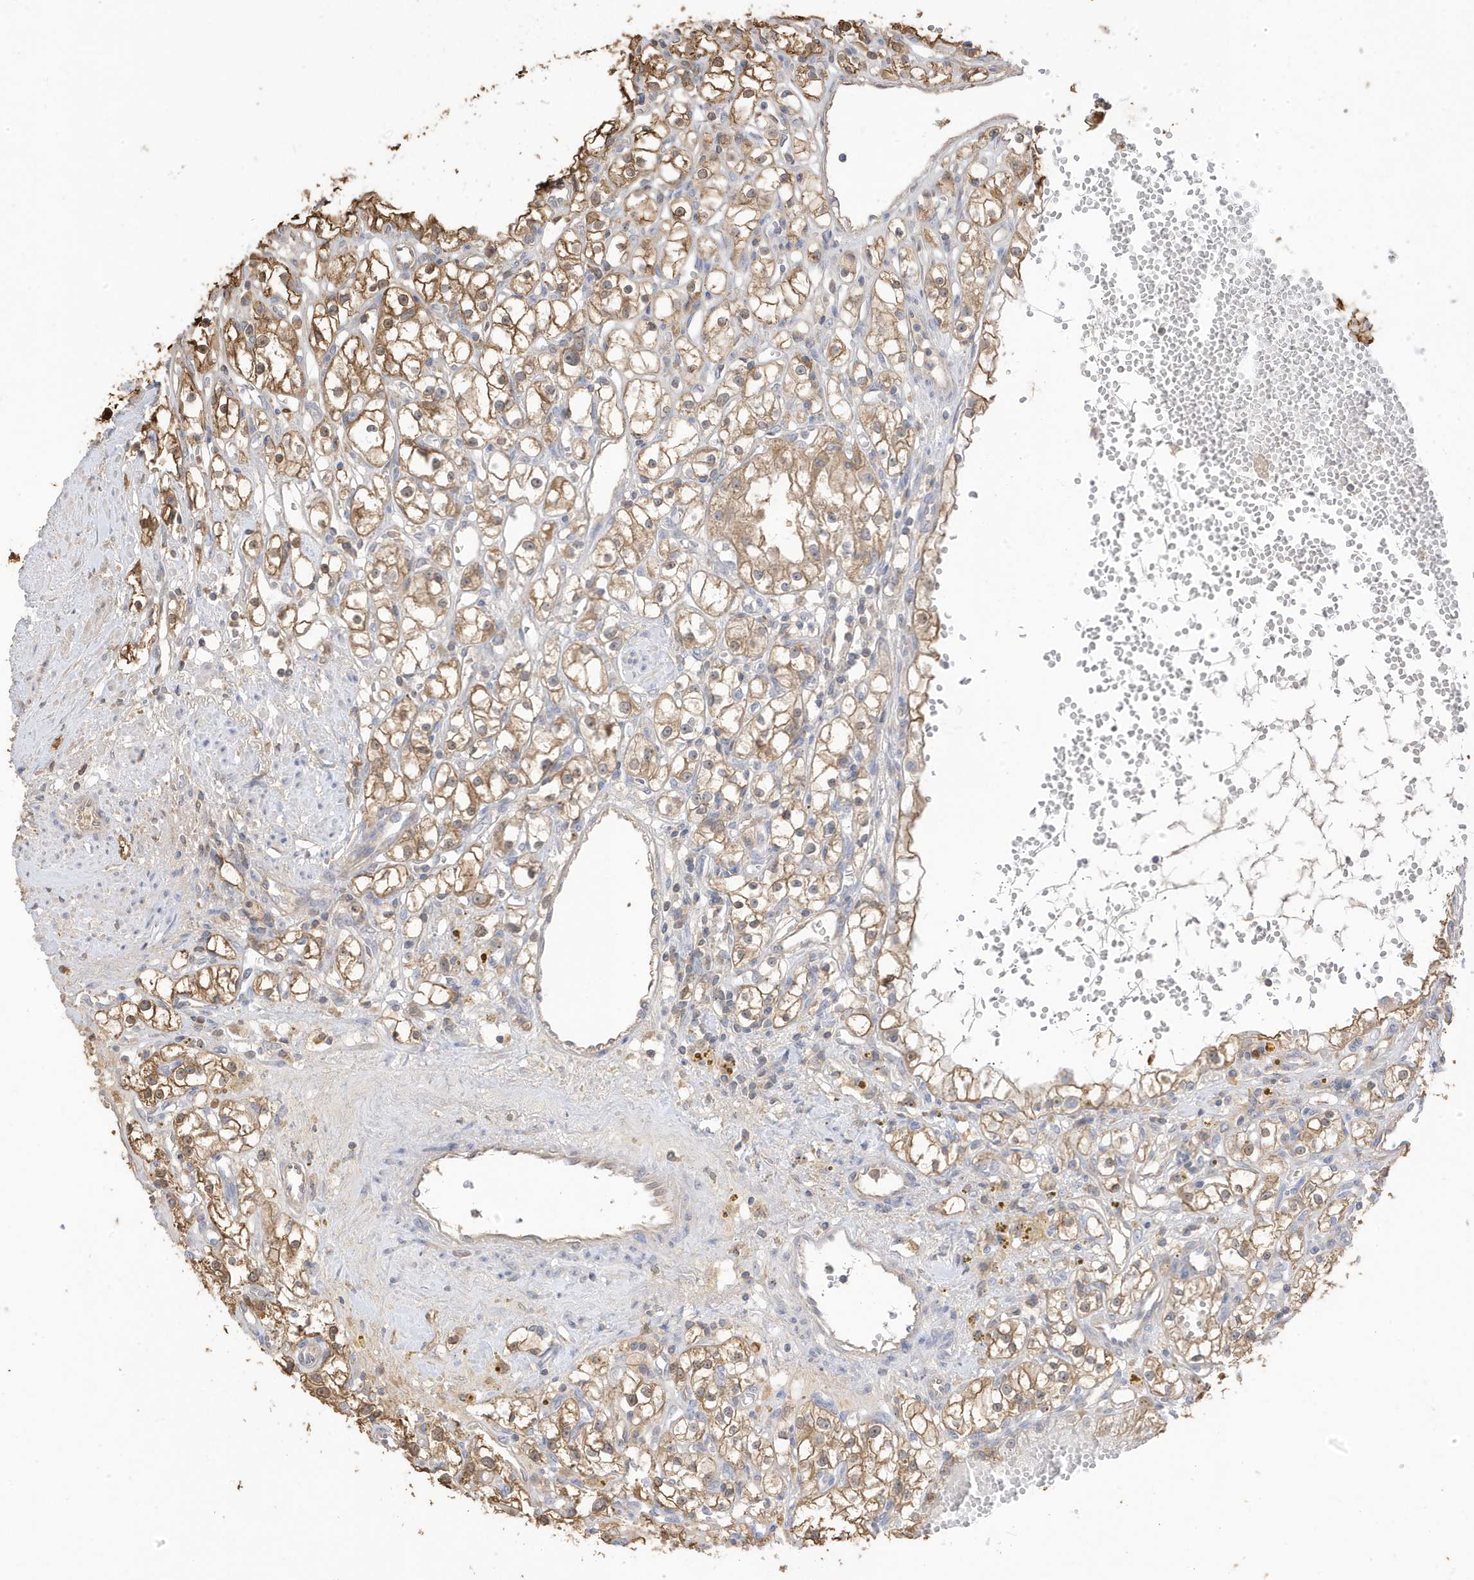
{"staining": {"intensity": "moderate", "quantity": ">75%", "location": "cytoplasmic/membranous"}, "tissue": "renal cancer", "cell_type": "Tumor cells", "image_type": "cancer", "snomed": [{"axis": "morphology", "description": "Adenocarcinoma, NOS"}, {"axis": "topography", "description": "Kidney"}], "caption": "Tumor cells reveal moderate cytoplasmic/membranous staining in about >75% of cells in renal adenocarcinoma.", "gene": "AZI2", "patient": {"sex": "male", "age": 56}}